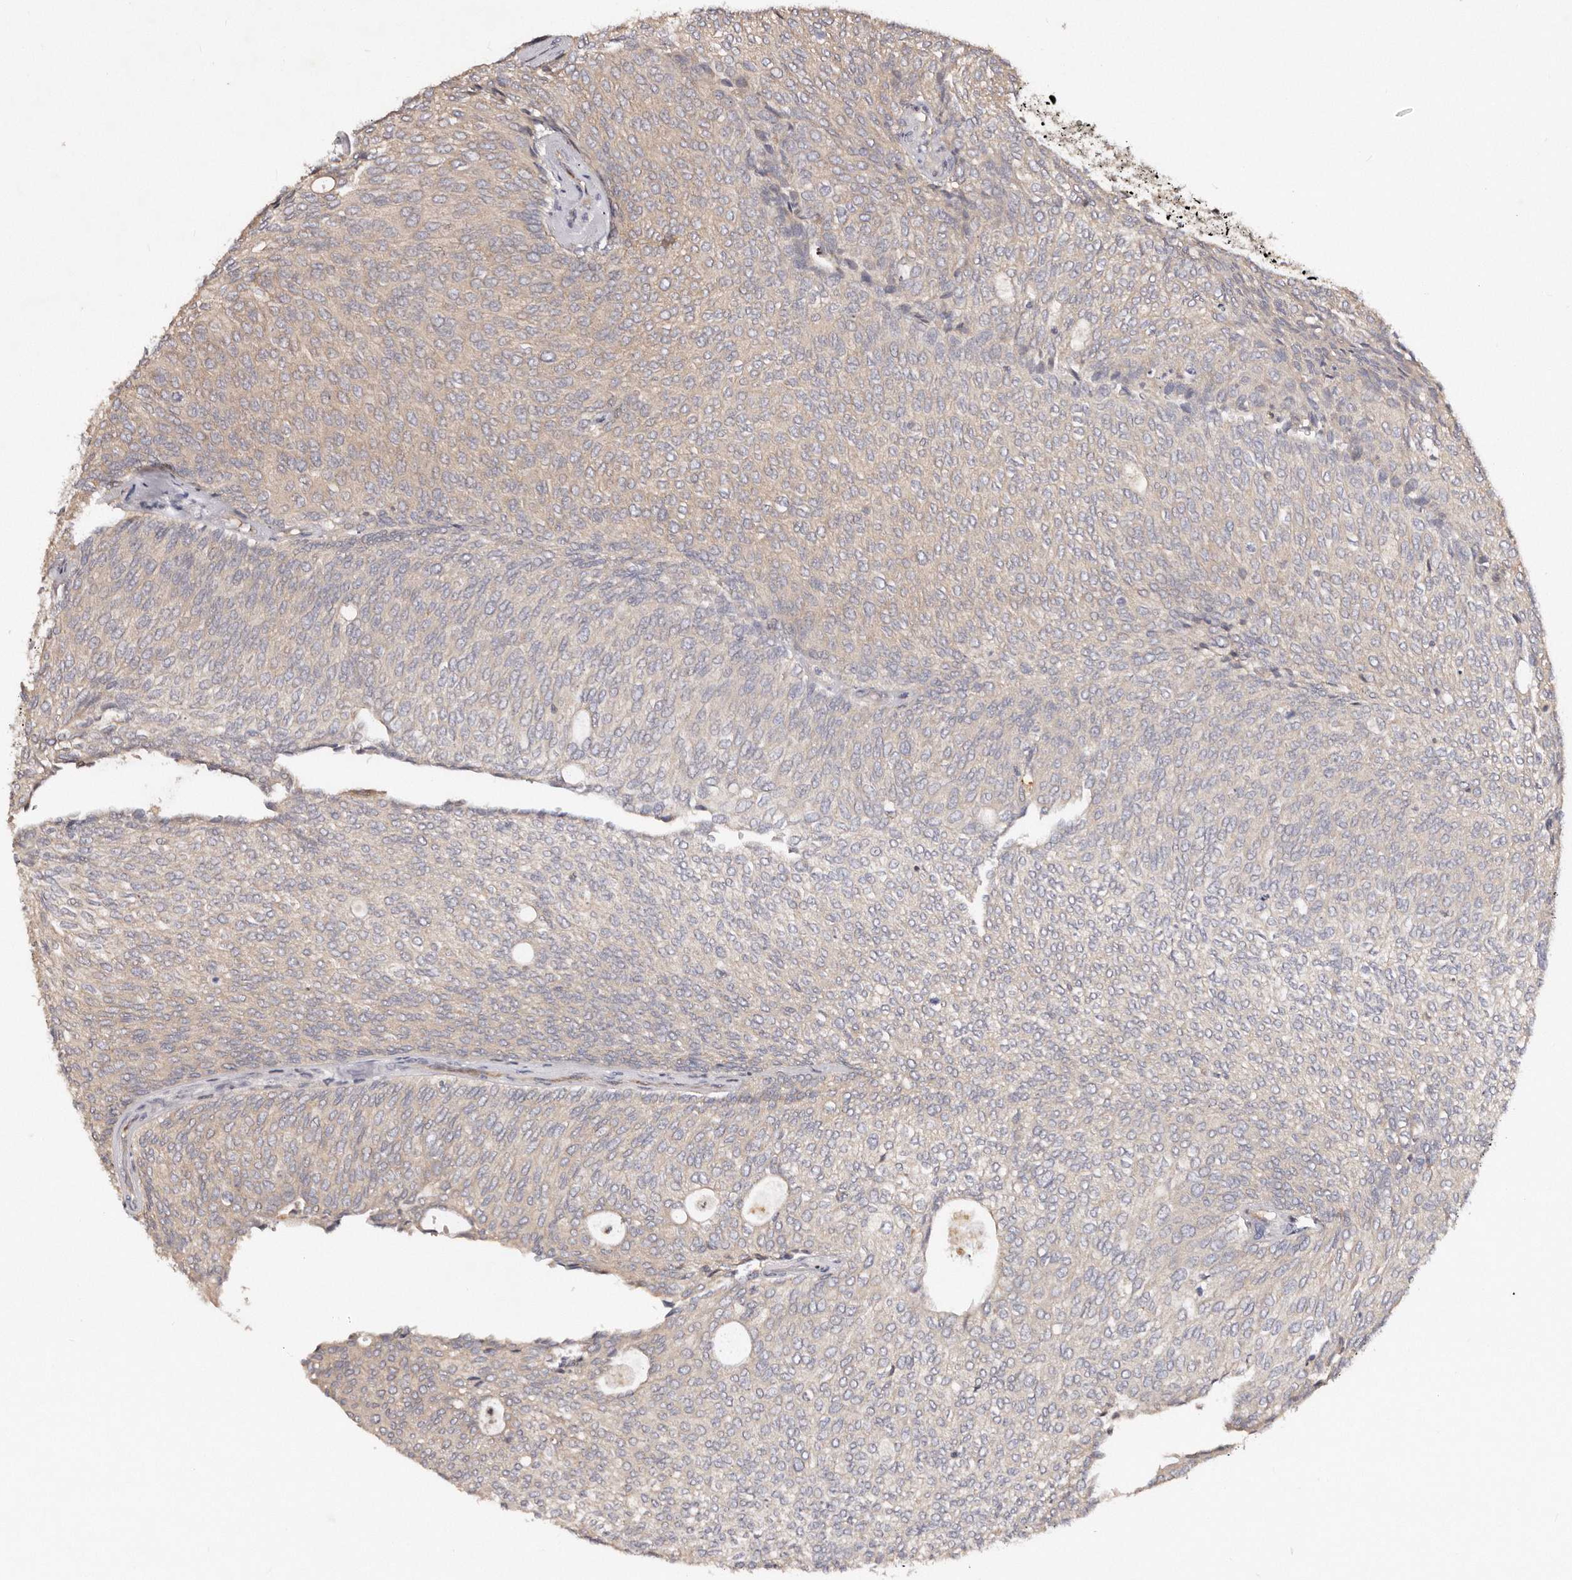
{"staining": {"intensity": "weak", "quantity": "<25%", "location": "cytoplasmic/membranous"}, "tissue": "urothelial cancer", "cell_type": "Tumor cells", "image_type": "cancer", "snomed": [{"axis": "morphology", "description": "Urothelial carcinoma, Low grade"}, {"axis": "topography", "description": "Urinary bladder"}], "caption": "Tumor cells are negative for protein expression in human urothelial cancer.", "gene": "DACT2", "patient": {"sex": "female", "age": 79}}